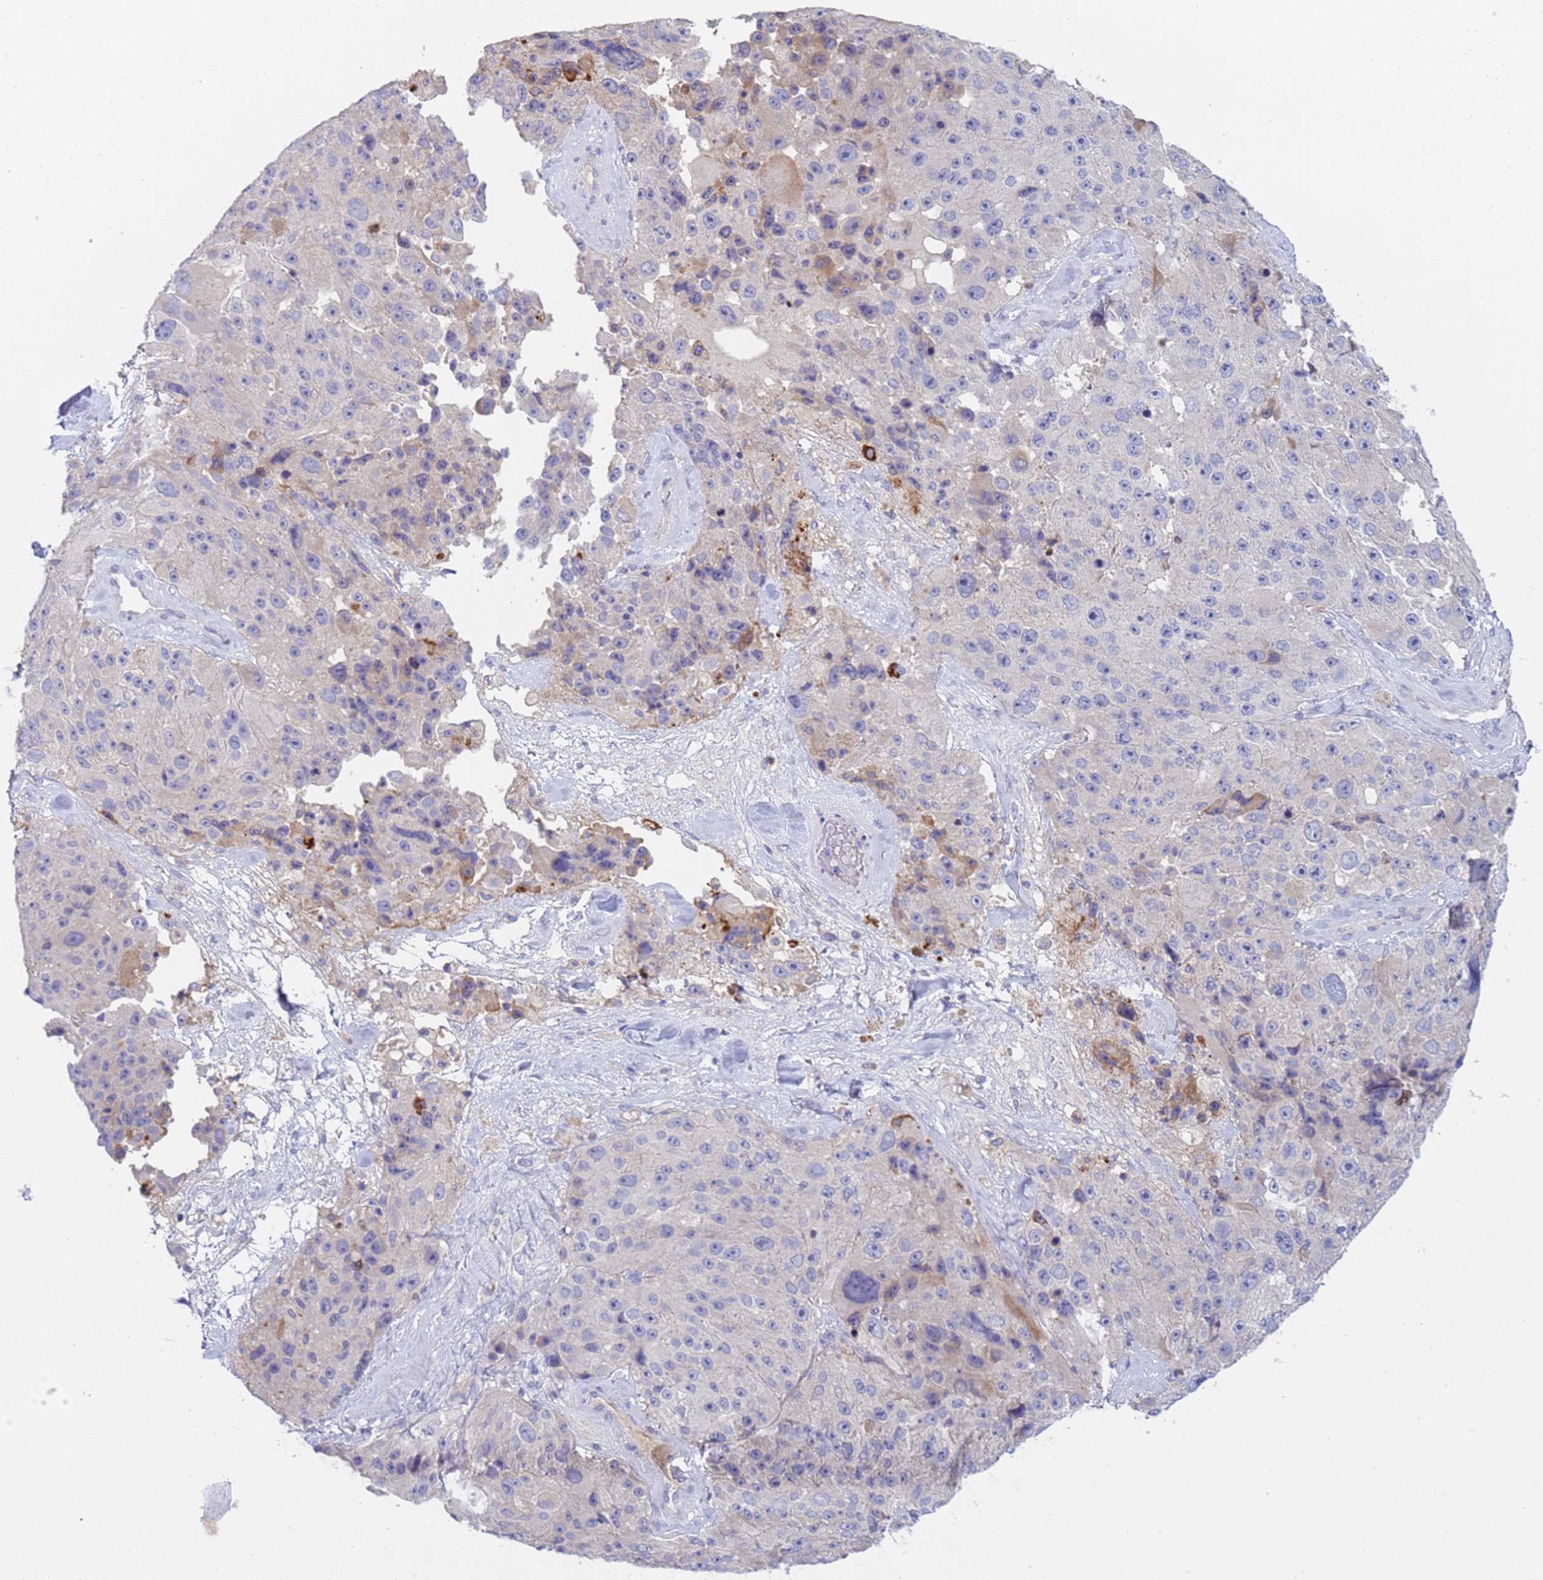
{"staining": {"intensity": "negative", "quantity": "none", "location": "none"}, "tissue": "melanoma", "cell_type": "Tumor cells", "image_type": "cancer", "snomed": [{"axis": "morphology", "description": "Malignant melanoma, Metastatic site"}, {"axis": "topography", "description": "Lymph node"}], "caption": "Human malignant melanoma (metastatic site) stained for a protein using IHC exhibits no positivity in tumor cells.", "gene": "C4orf46", "patient": {"sex": "male", "age": 62}}